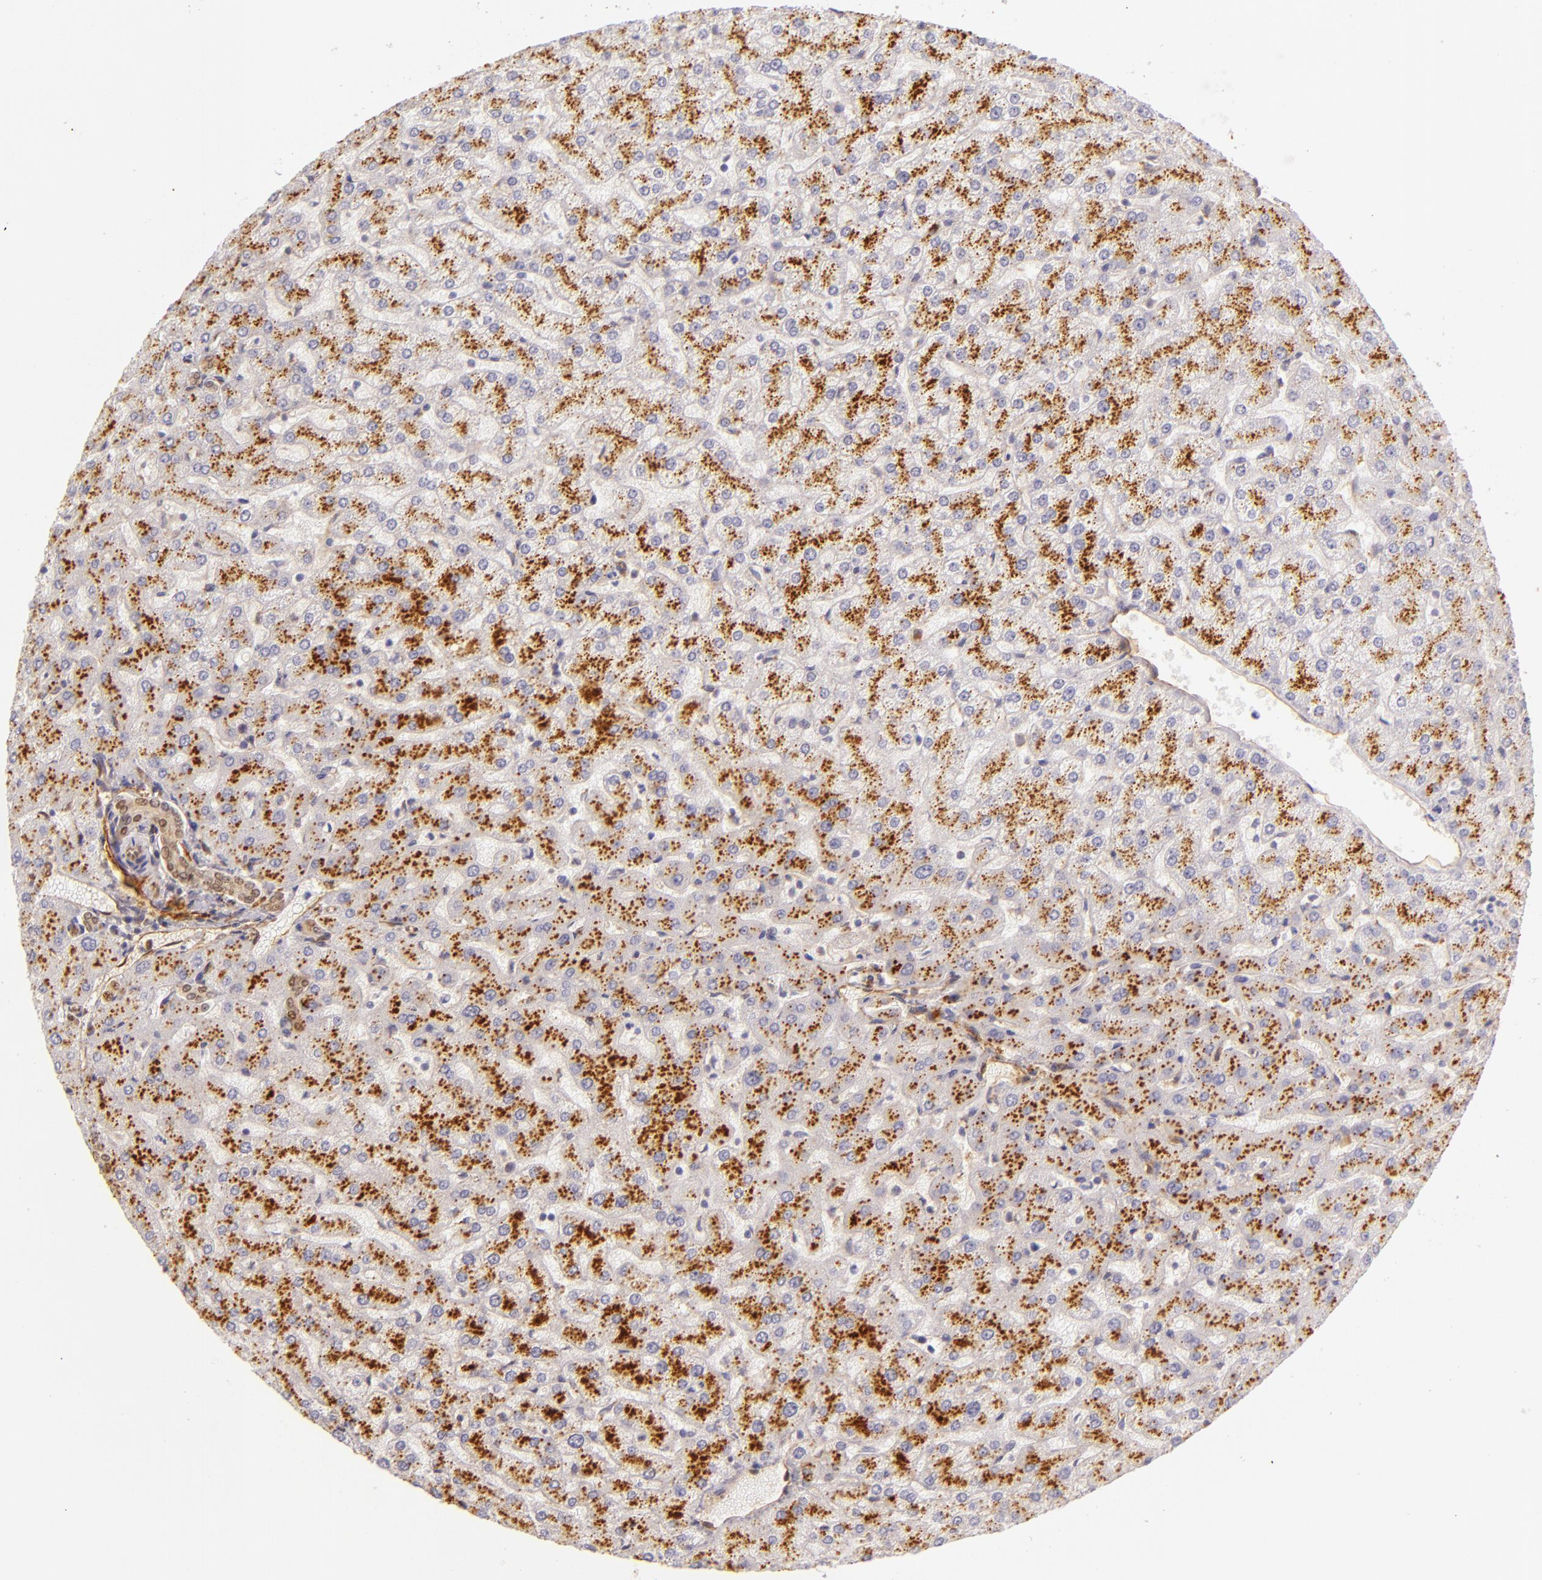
{"staining": {"intensity": "weak", "quantity": "25%-75%", "location": "cytoplasmic/membranous,nuclear"}, "tissue": "liver", "cell_type": "Cholangiocytes", "image_type": "normal", "snomed": [{"axis": "morphology", "description": "Normal tissue, NOS"}, {"axis": "morphology", "description": "Fibrosis, NOS"}, {"axis": "topography", "description": "Liver"}], "caption": "Weak cytoplasmic/membranous,nuclear positivity is identified in about 25%-75% of cholangiocytes in benign liver. (DAB (3,3'-diaminobenzidine) IHC, brown staining for protein, blue staining for nuclei).", "gene": "CTSF", "patient": {"sex": "female", "age": 29}}